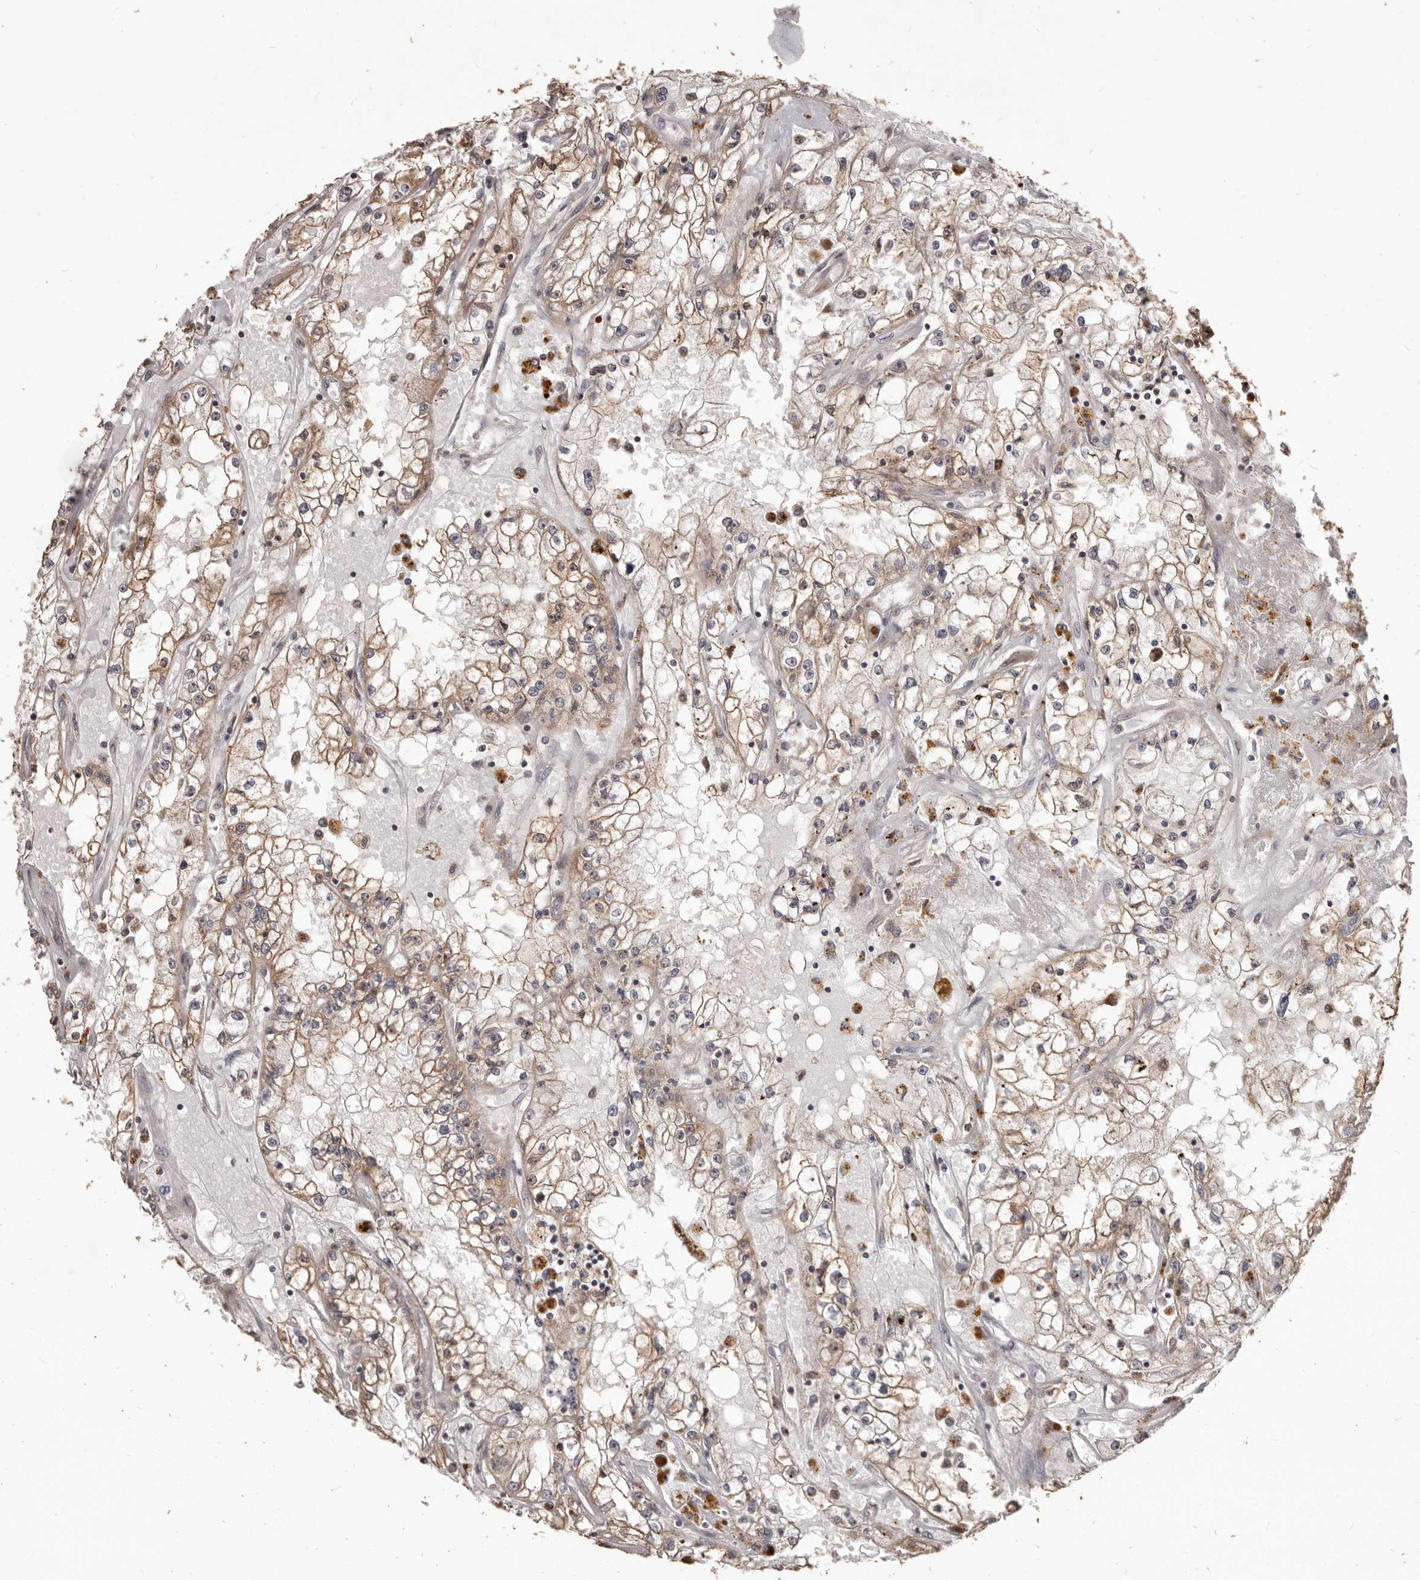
{"staining": {"intensity": "weak", "quantity": "25%-75%", "location": "cytoplasmic/membranous"}, "tissue": "renal cancer", "cell_type": "Tumor cells", "image_type": "cancer", "snomed": [{"axis": "morphology", "description": "Adenocarcinoma, NOS"}, {"axis": "topography", "description": "Kidney"}], "caption": "The histopathology image demonstrates staining of adenocarcinoma (renal), revealing weak cytoplasmic/membranous protein staining (brown color) within tumor cells.", "gene": "MTO1", "patient": {"sex": "male", "age": 56}}